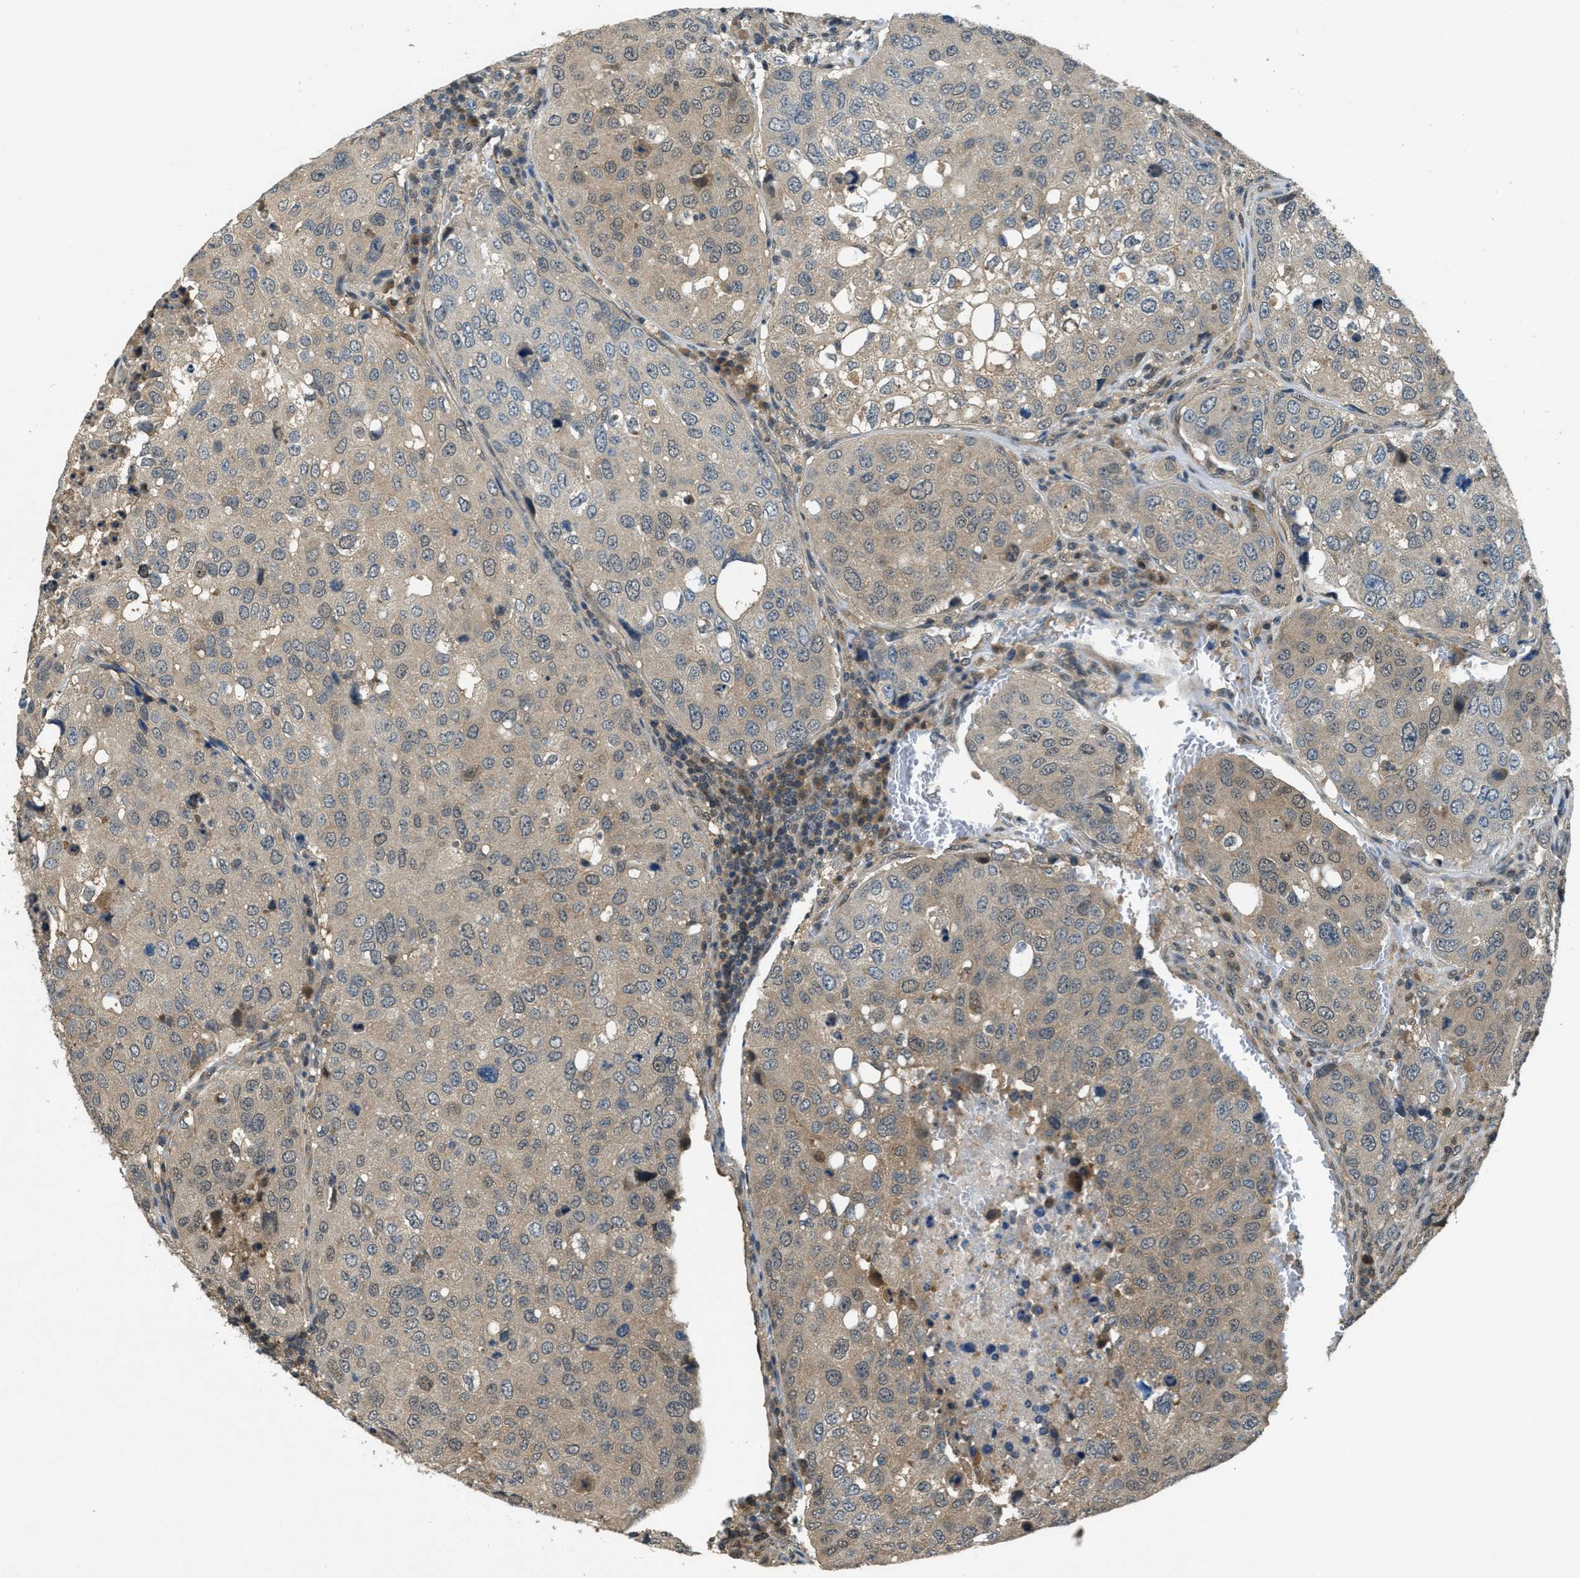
{"staining": {"intensity": "weak", "quantity": "<25%", "location": "cytoplasmic/membranous"}, "tissue": "urothelial cancer", "cell_type": "Tumor cells", "image_type": "cancer", "snomed": [{"axis": "morphology", "description": "Urothelial carcinoma, High grade"}, {"axis": "topography", "description": "Lymph node"}, {"axis": "topography", "description": "Urinary bladder"}], "caption": "High magnification brightfield microscopy of urothelial carcinoma (high-grade) stained with DAB (3,3'-diaminobenzidine) (brown) and counterstained with hematoxylin (blue): tumor cells show no significant expression.", "gene": "DUSP6", "patient": {"sex": "male", "age": 51}}